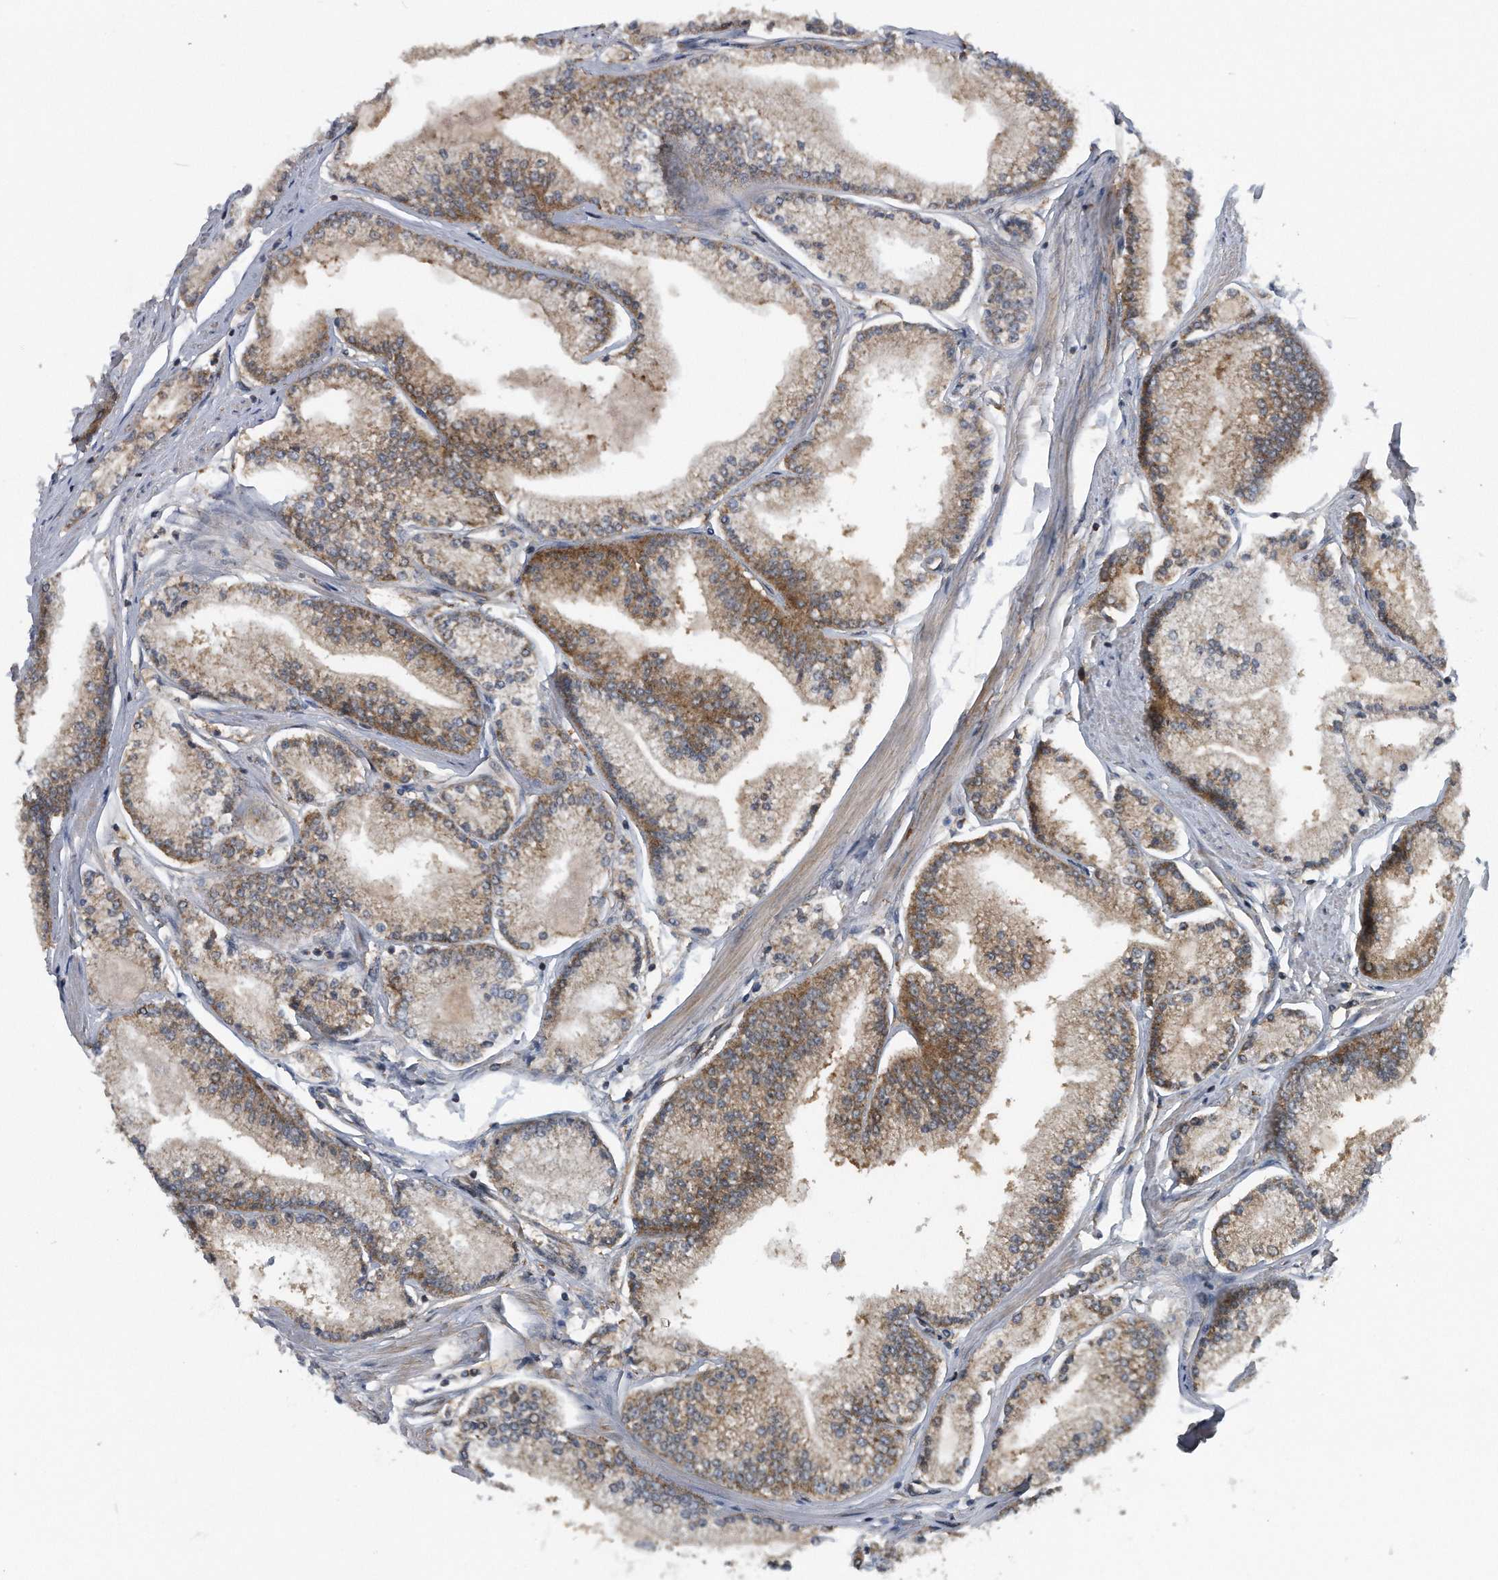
{"staining": {"intensity": "moderate", "quantity": "25%-75%", "location": "cytoplasmic/membranous"}, "tissue": "prostate cancer", "cell_type": "Tumor cells", "image_type": "cancer", "snomed": [{"axis": "morphology", "description": "Adenocarcinoma, Low grade"}, {"axis": "topography", "description": "Prostate"}], "caption": "Immunohistochemical staining of prostate adenocarcinoma (low-grade) displays medium levels of moderate cytoplasmic/membranous positivity in approximately 25%-75% of tumor cells.", "gene": "ALPK2", "patient": {"sex": "male", "age": 52}}